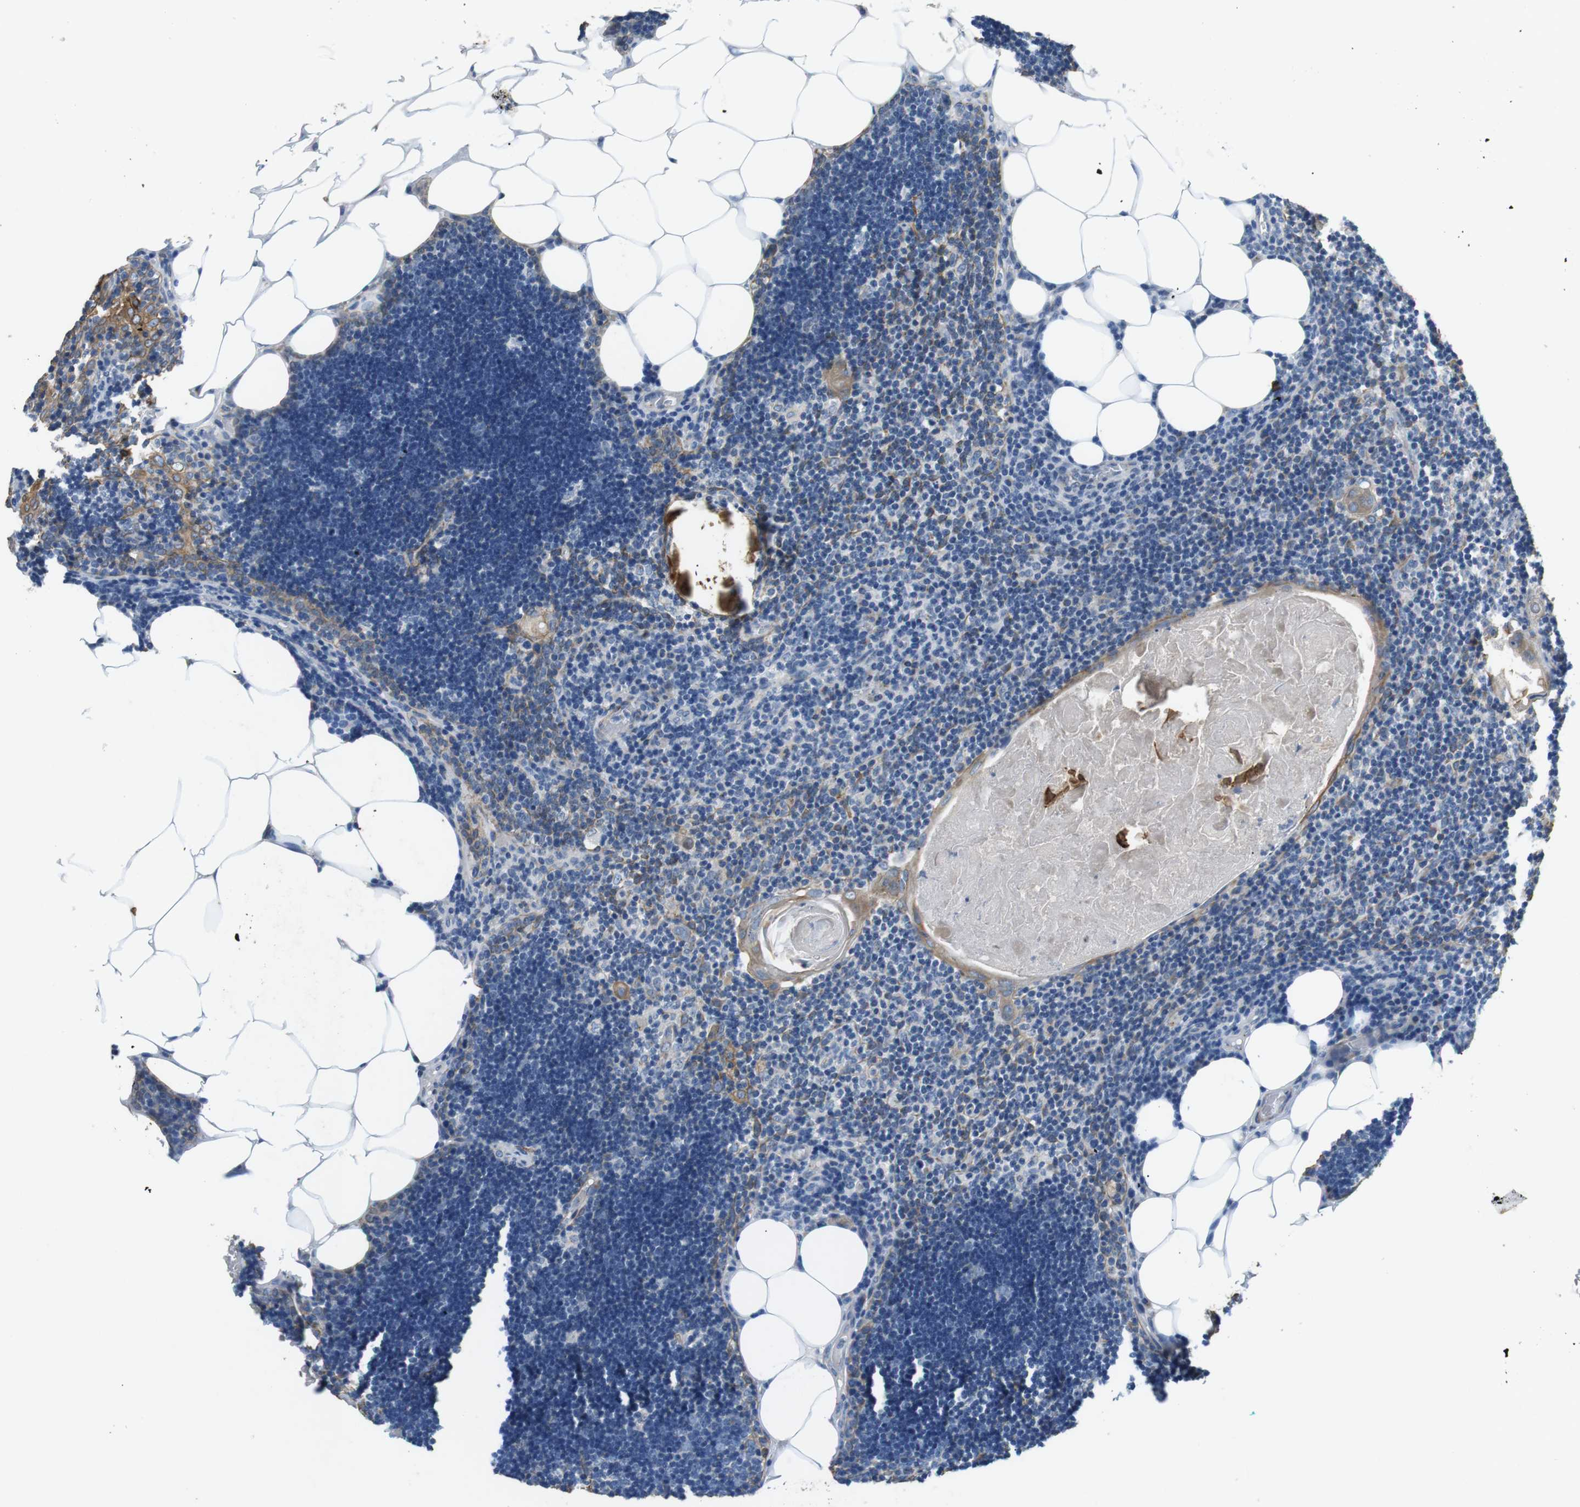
{"staining": {"intensity": "negative", "quantity": "none", "location": "none"}, "tissue": "lymph node", "cell_type": "Germinal center cells", "image_type": "normal", "snomed": [{"axis": "morphology", "description": "Normal tissue, NOS"}, {"axis": "topography", "description": "Lymph node"}], "caption": "IHC micrograph of normal lymph node: lymph node stained with DAB (3,3'-diaminobenzidine) displays no significant protein staining in germinal center cells.", "gene": "UNC5CL", "patient": {"sex": "male", "age": 33}}